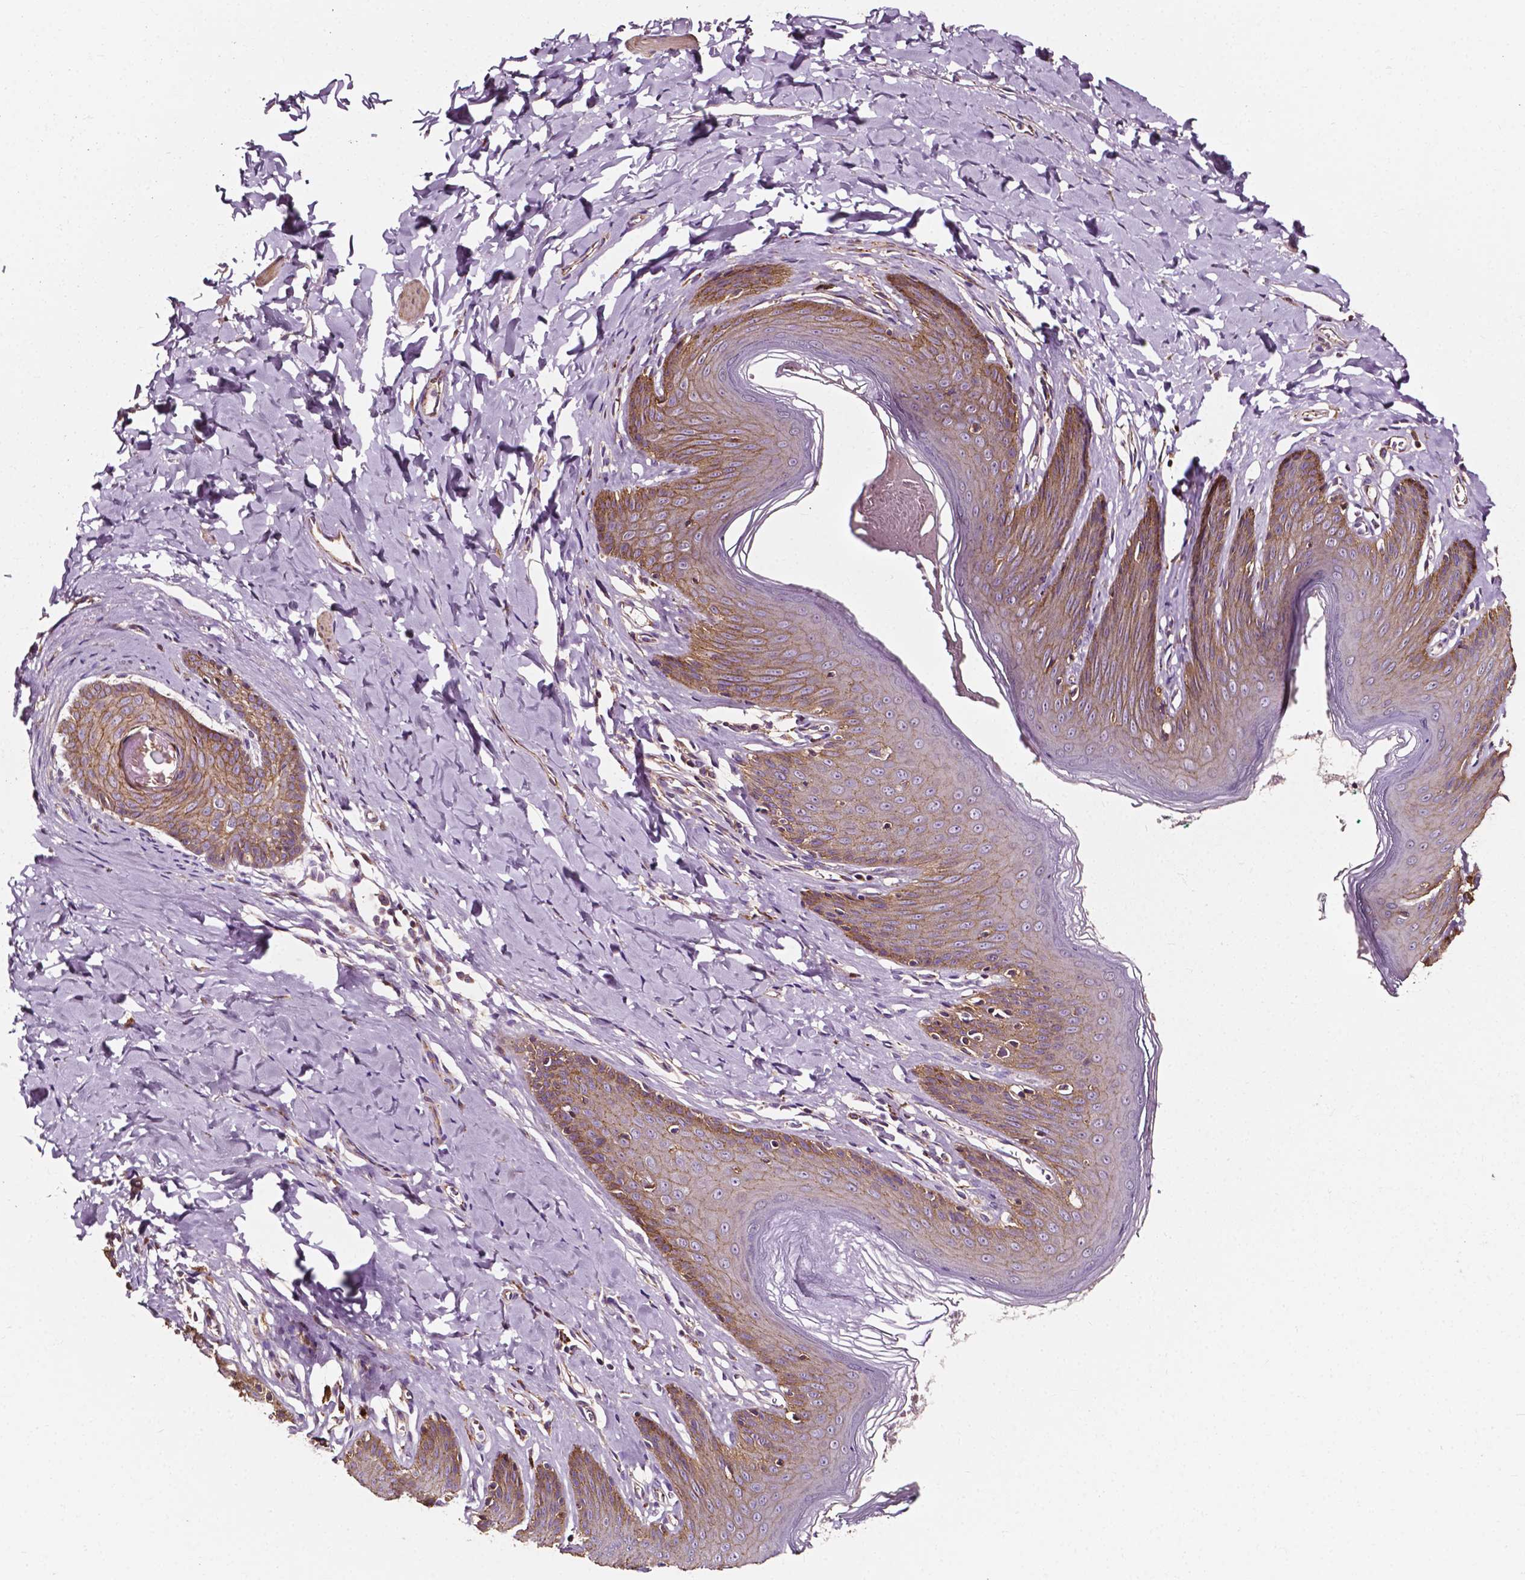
{"staining": {"intensity": "moderate", "quantity": ">75%", "location": "cytoplasmic/membranous"}, "tissue": "skin", "cell_type": "Epidermal cells", "image_type": "normal", "snomed": [{"axis": "morphology", "description": "Normal tissue, NOS"}, {"axis": "topography", "description": "Vulva"}, {"axis": "topography", "description": "Peripheral nerve tissue"}], "caption": "This is a photomicrograph of immunohistochemistry staining of unremarkable skin, which shows moderate expression in the cytoplasmic/membranous of epidermal cells.", "gene": "ATG16L1", "patient": {"sex": "female", "age": 66}}